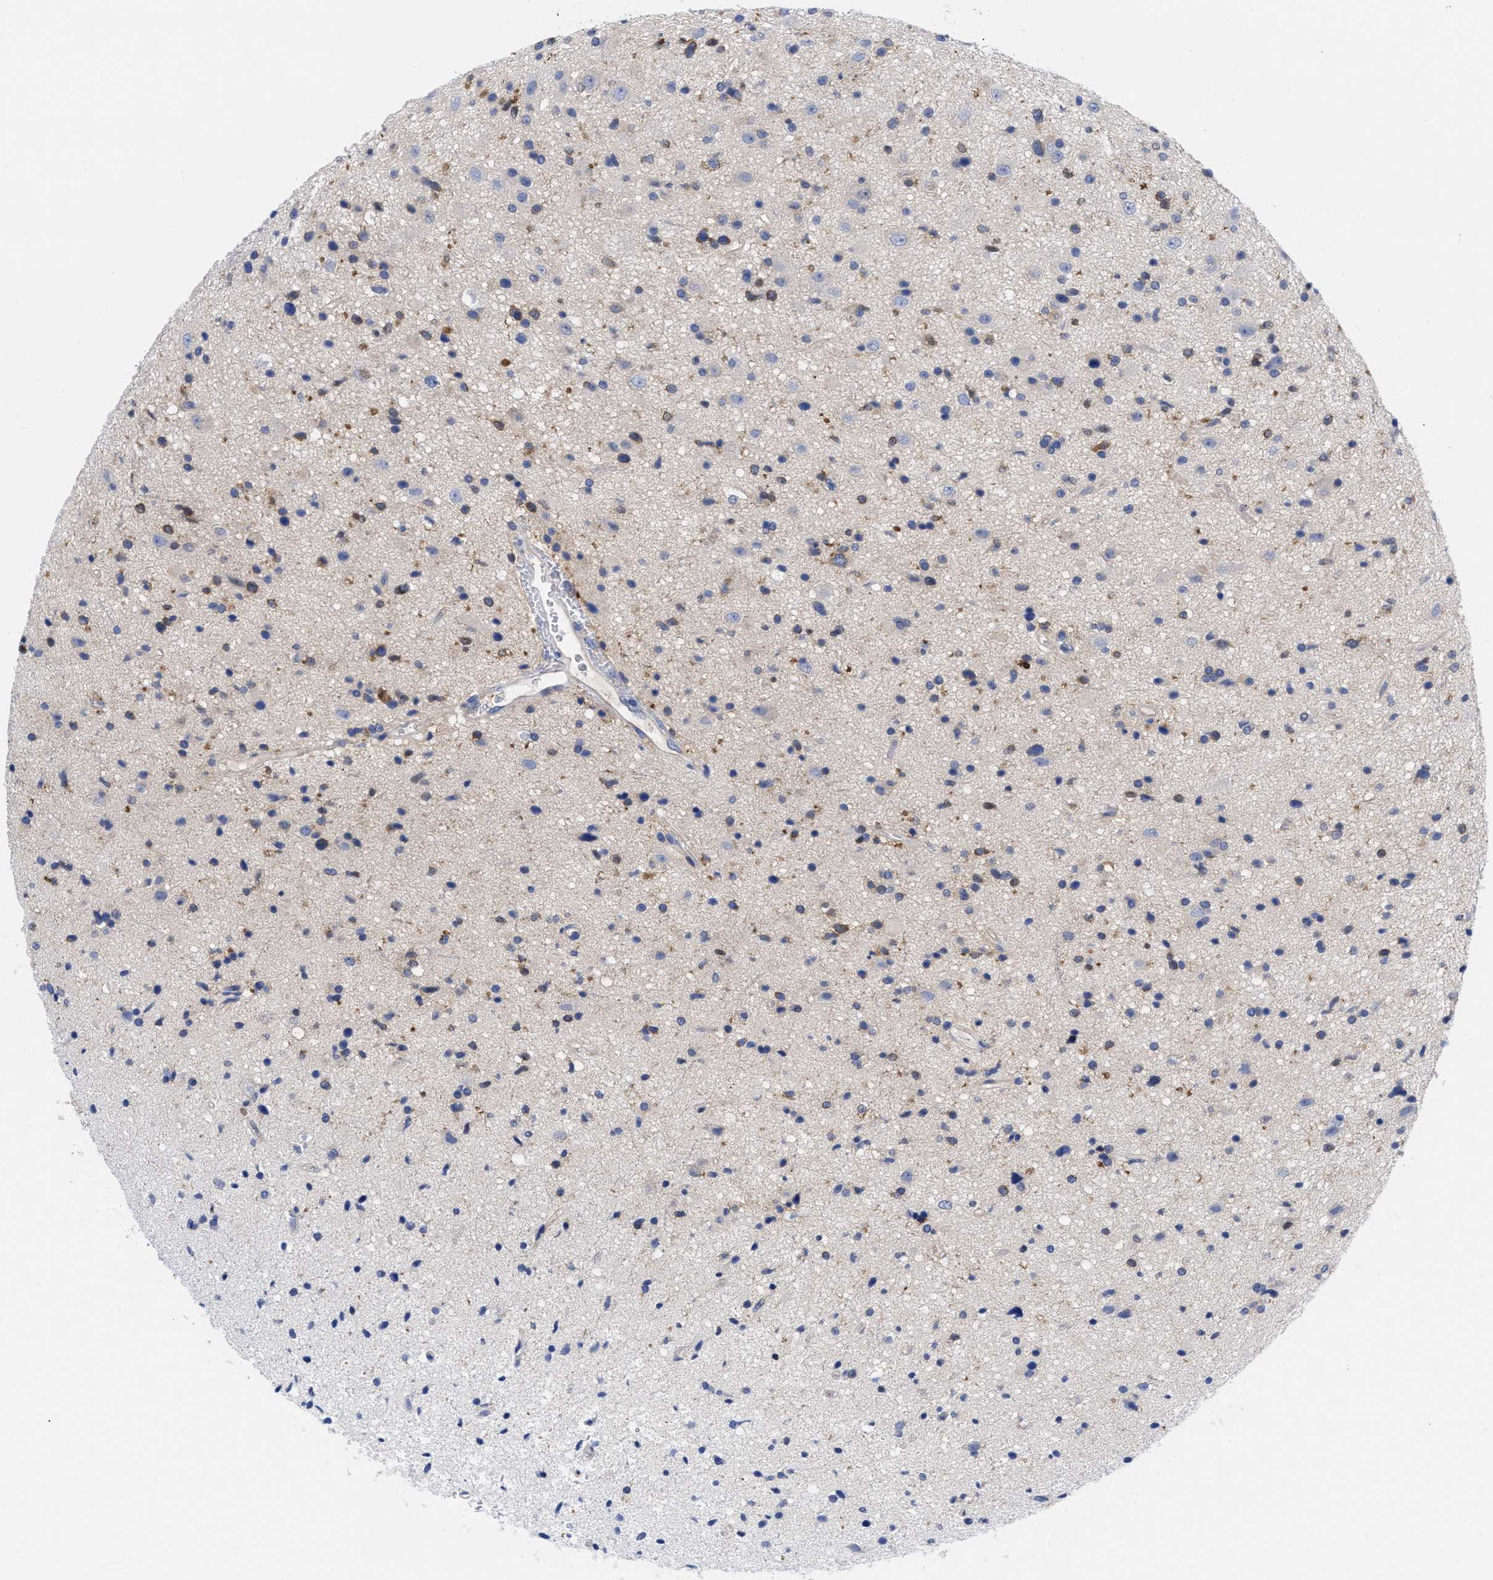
{"staining": {"intensity": "moderate", "quantity": "25%-75%", "location": "cytoplasmic/membranous"}, "tissue": "glioma", "cell_type": "Tumor cells", "image_type": "cancer", "snomed": [{"axis": "morphology", "description": "Glioma, malignant, High grade"}, {"axis": "topography", "description": "Brain"}], "caption": "Immunohistochemical staining of malignant high-grade glioma exhibits moderate cytoplasmic/membranous protein positivity in approximately 25%-75% of tumor cells.", "gene": "RBKS", "patient": {"sex": "male", "age": 33}}